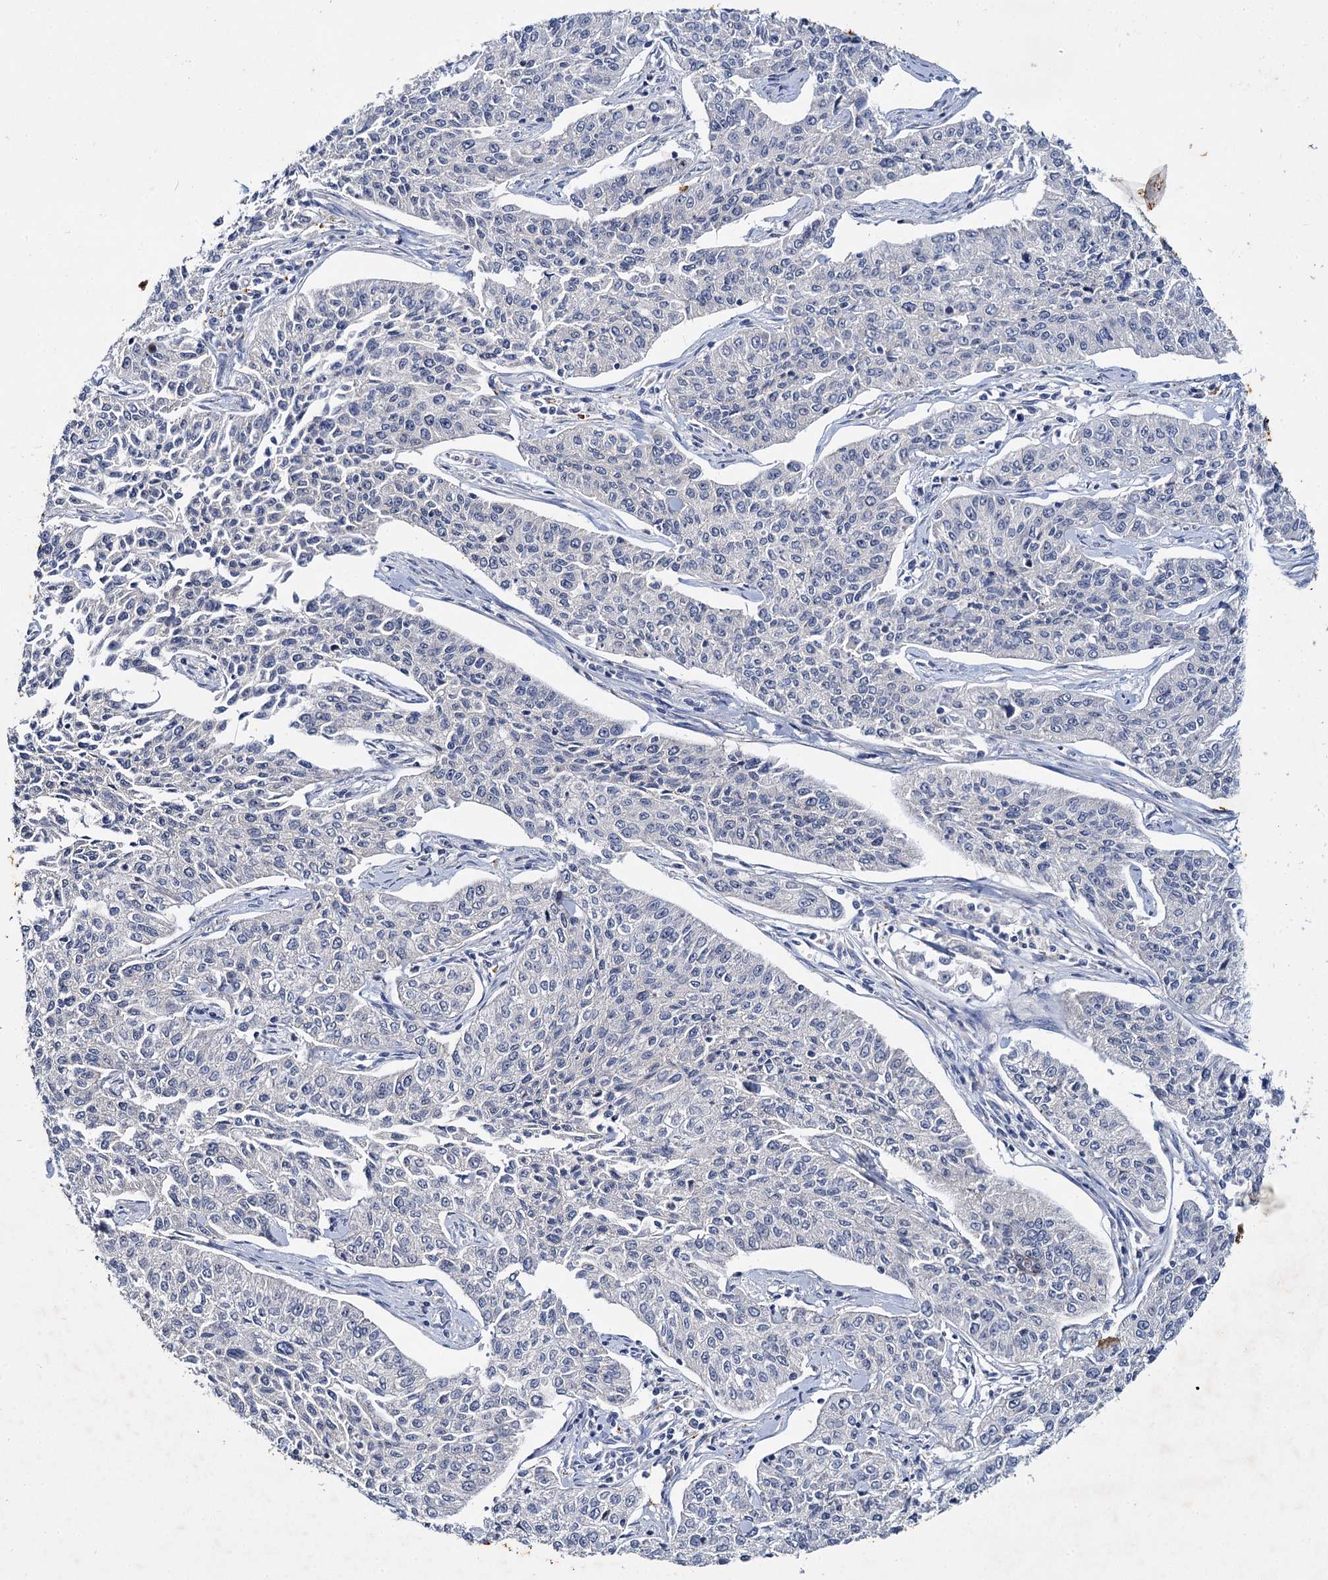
{"staining": {"intensity": "negative", "quantity": "none", "location": "none"}, "tissue": "cervical cancer", "cell_type": "Tumor cells", "image_type": "cancer", "snomed": [{"axis": "morphology", "description": "Squamous cell carcinoma, NOS"}, {"axis": "topography", "description": "Cervix"}], "caption": "Protein analysis of cervical cancer demonstrates no significant positivity in tumor cells.", "gene": "ATP9A", "patient": {"sex": "female", "age": 35}}